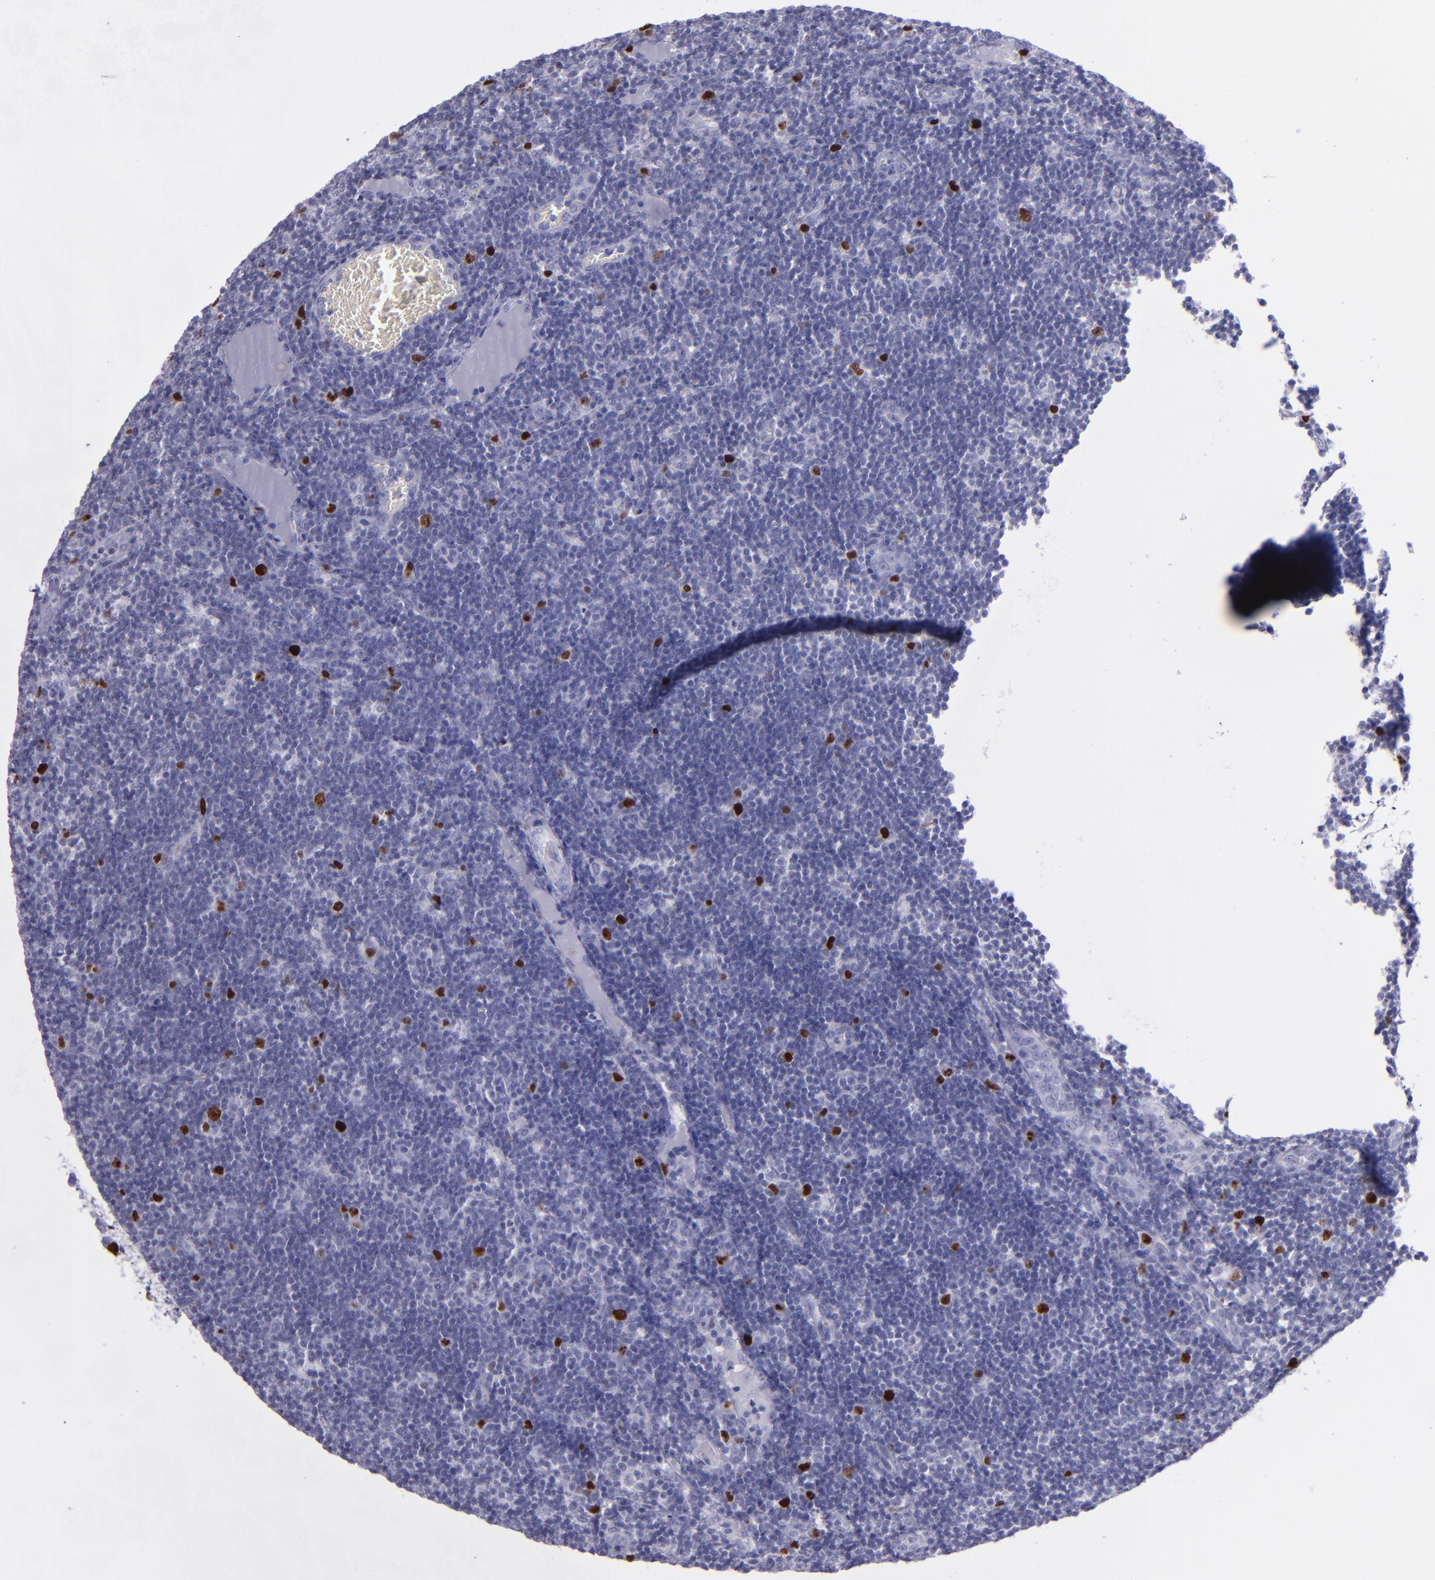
{"staining": {"intensity": "strong", "quantity": "<25%", "location": "nuclear"}, "tissue": "lymph node", "cell_type": "Non-germinal center cells", "image_type": "normal", "snomed": [{"axis": "morphology", "description": "Normal tissue, NOS"}, {"axis": "morphology", "description": "Inflammation, NOS"}, {"axis": "topography", "description": "Lymph node"}, {"axis": "topography", "description": "Salivary gland"}], "caption": "An immunohistochemistry (IHC) micrograph of unremarkable tissue is shown. Protein staining in brown shows strong nuclear positivity in lymph node within non-germinal center cells.", "gene": "TOP2A", "patient": {"sex": "male", "age": 3}}